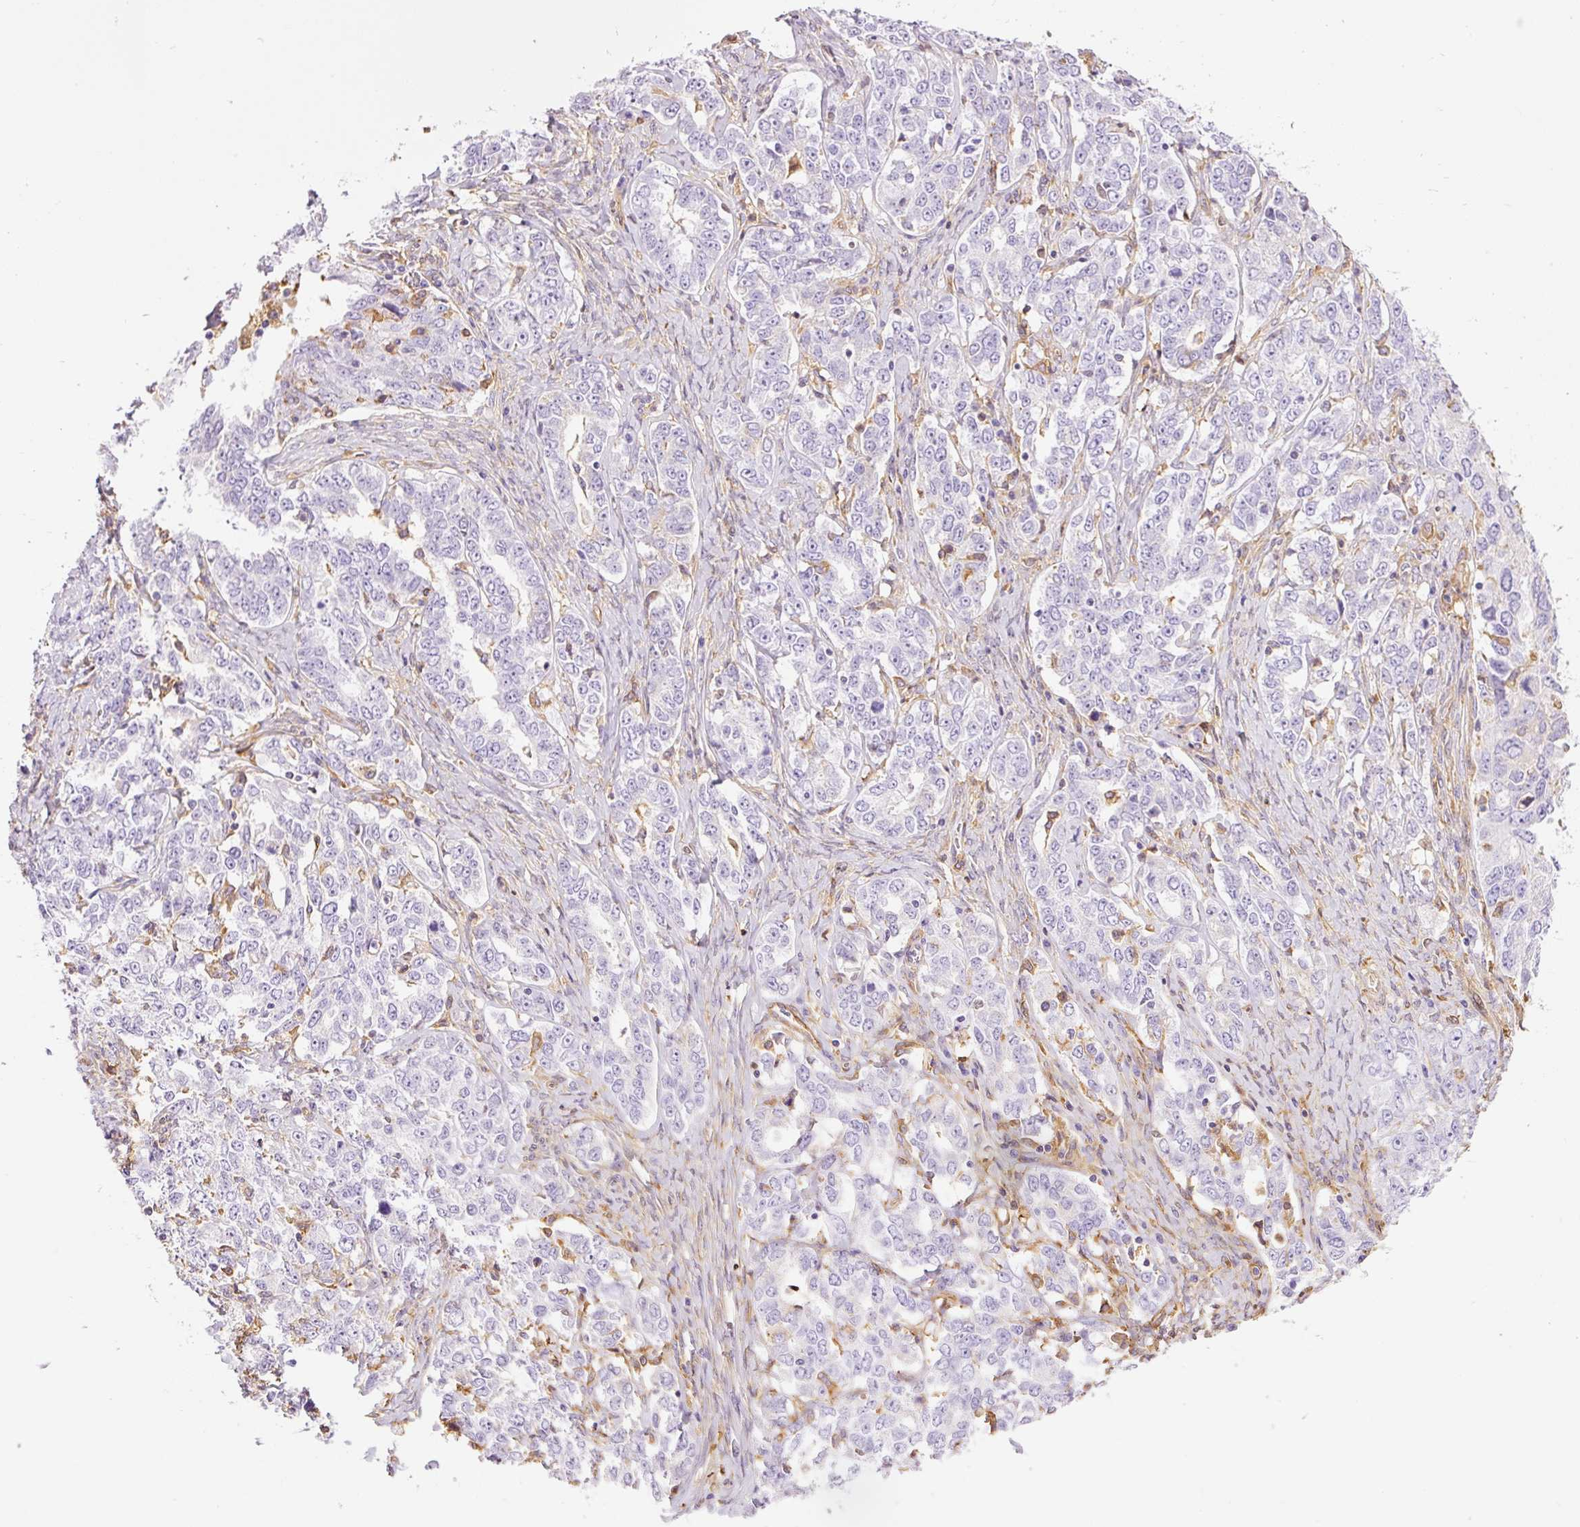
{"staining": {"intensity": "negative", "quantity": "none", "location": "none"}, "tissue": "ovarian cancer", "cell_type": "Tumor cells", "image_type": "cancer", "snomed": [{"axis": "morphology", "description": "Carcinoma, endometroid"}, {"axis": "topography", "description": "Ovary"}], "caption": "This image is of endometroid carcinoma (ovarian) stained with immunohistochemistry (IHC) to label a protein in brown with the nuclei are counter-stained blue. There is no staining in tumor cells.", "gene": "IL10RB", "patient": {"sex": "female", "age": 62}}